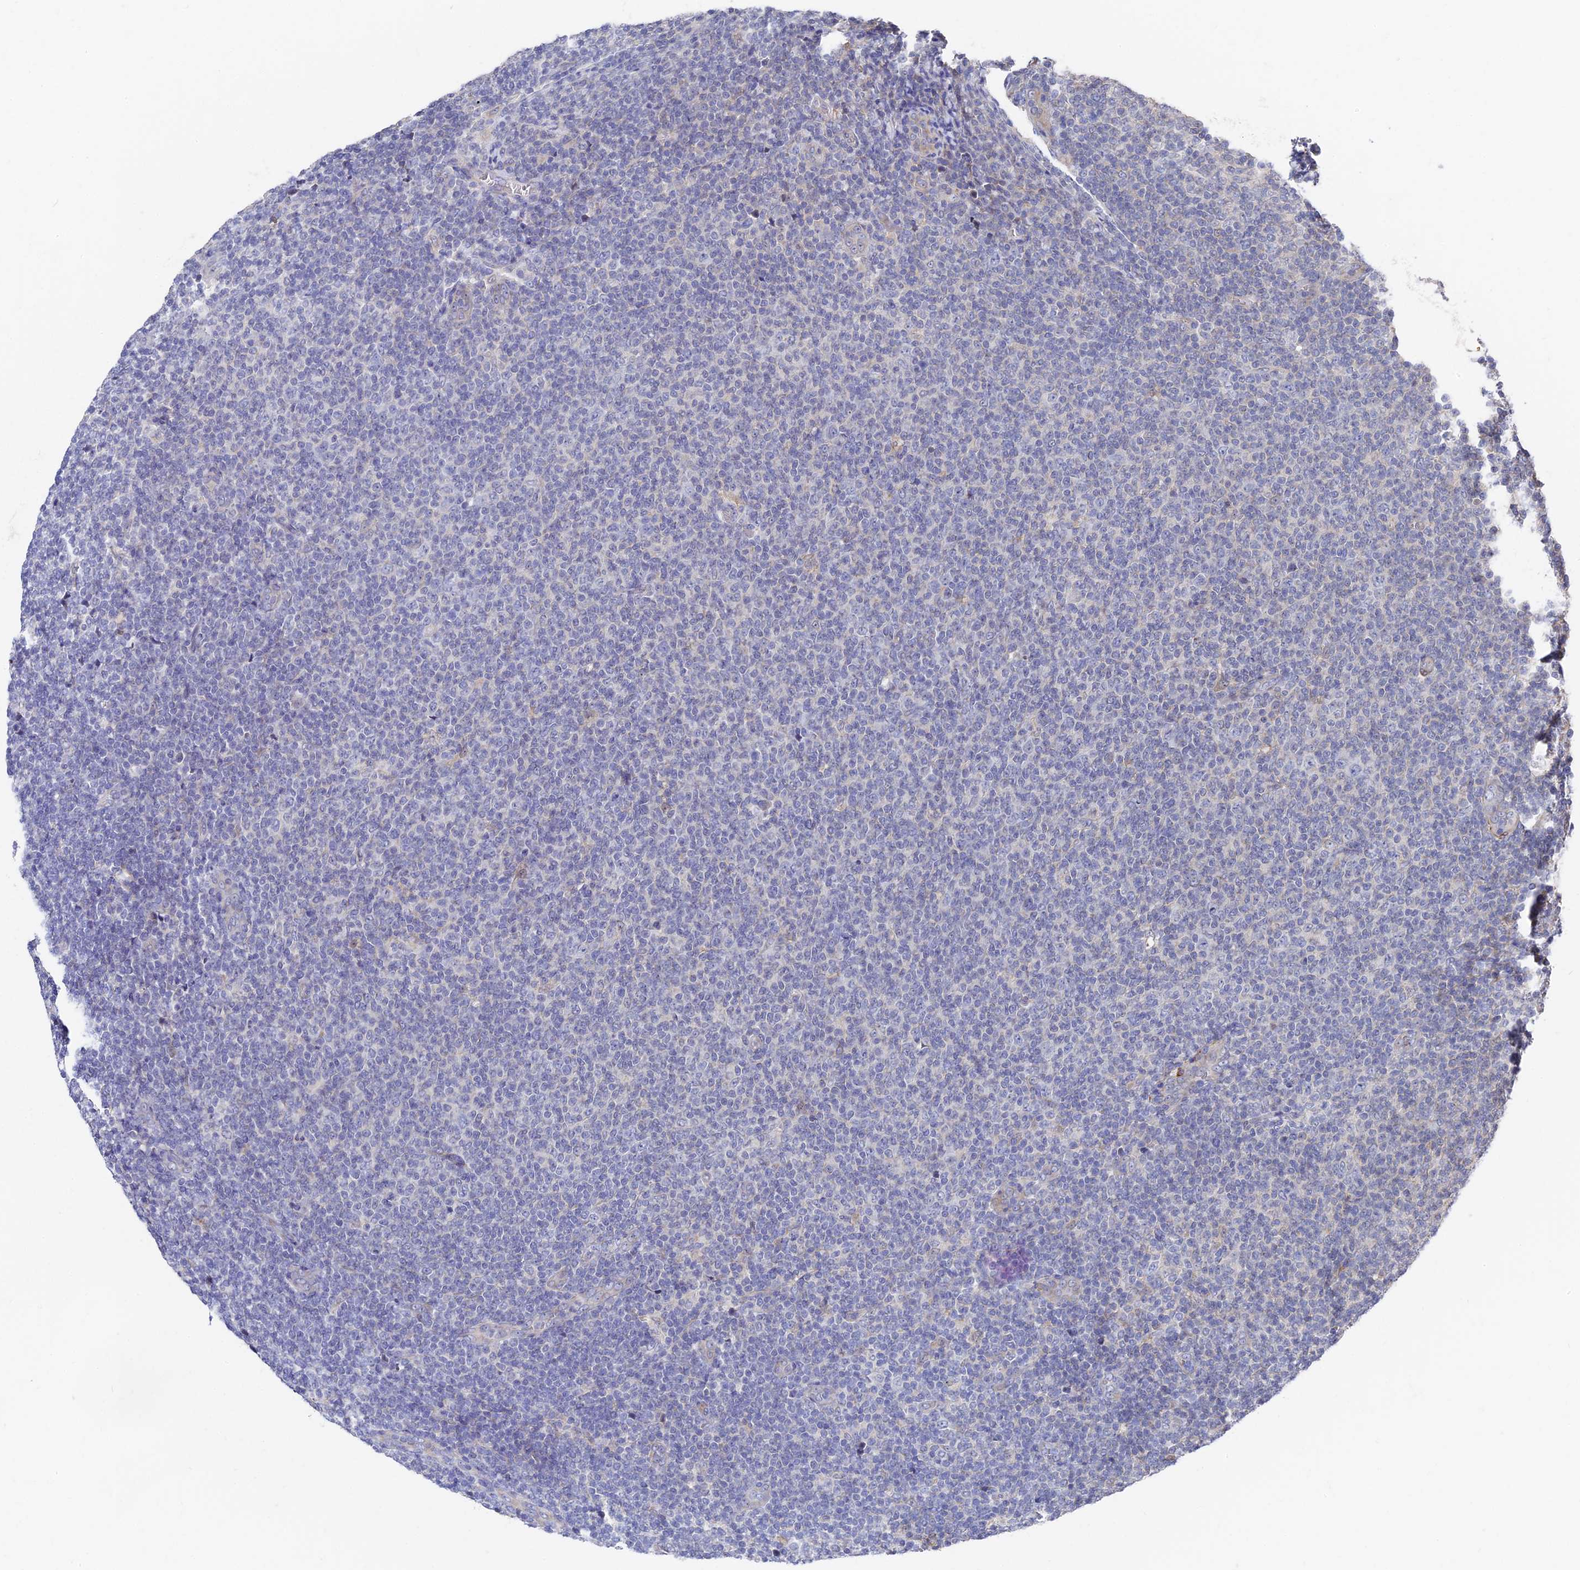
{"staining": {"intensity": "negative", "quantity": "none", "location": "none"}, "tissue": "lymphoma", "cell_type": "Tumor cells", "image_type": "cancer", "snomed": [{"axis": "morphology", "description": "Malignant lymphoma, non-Hodgkin's type, Low grade"}, {"axis": "topography", "description": "Lymph node"}], "caption": "Lymphoma was stained to show a protein in brown. There is no significant expression in tumor cells.", "gene": "CCDC113", "patient": {"sex": "male", "age": 66}}